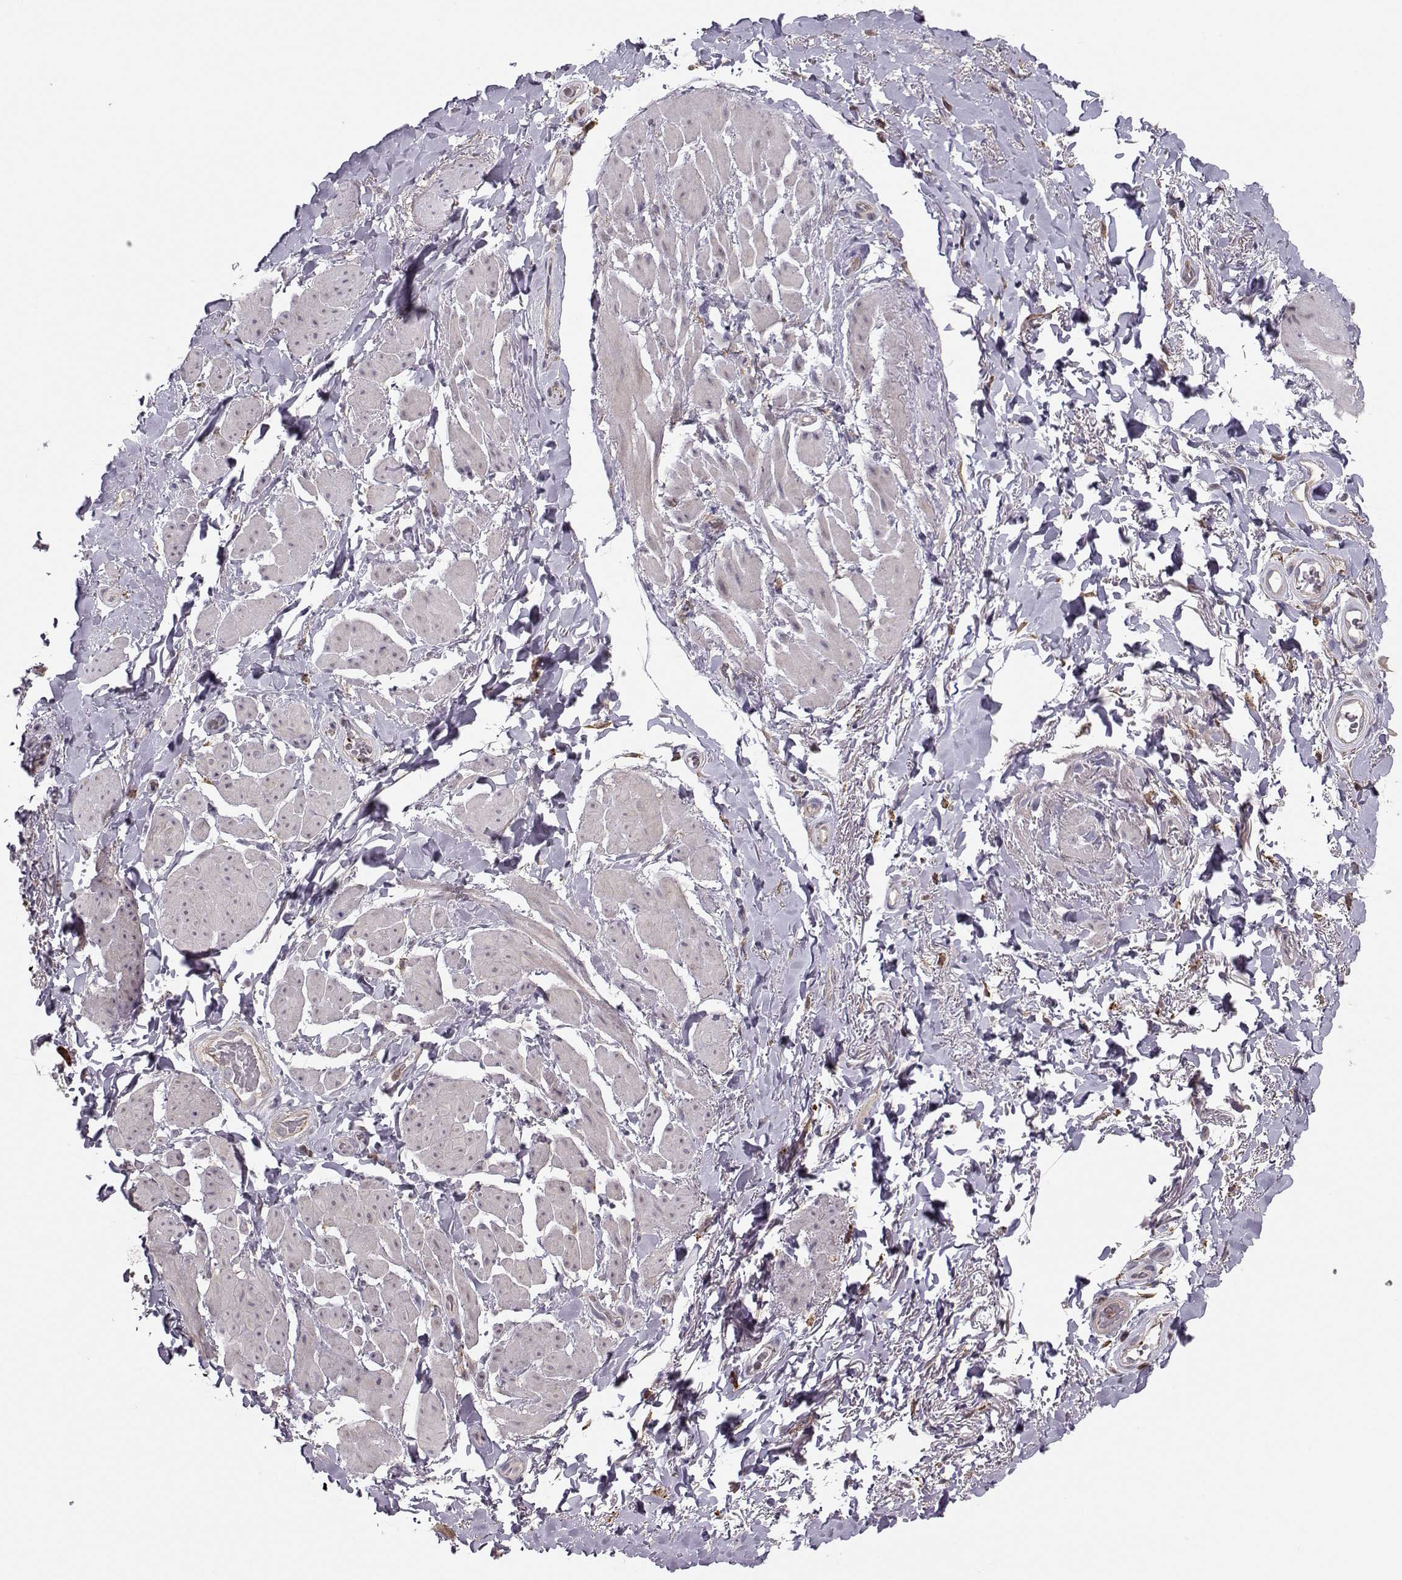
{"staining": {"intensity": "negative", "quantity": "none", "location": "none"}, "tissue": "adipose tissue", "cell_type": "Adipocytes", "image_type": "normal", "snomed": [{"axis": "morphology", "description": "Normal tissue, NOS"}, {"axis": "topography", "description": "Anal"}, {"axis": "topography", "description": "Peripheral nerve tissue"}], "caption": "This is an immunohistochemistry micrograph of unremarkable adipose tissue. There is no positivity in adipocytes.", "gene": "ASB16", "patient": {"sex": "male", "age": 53}}